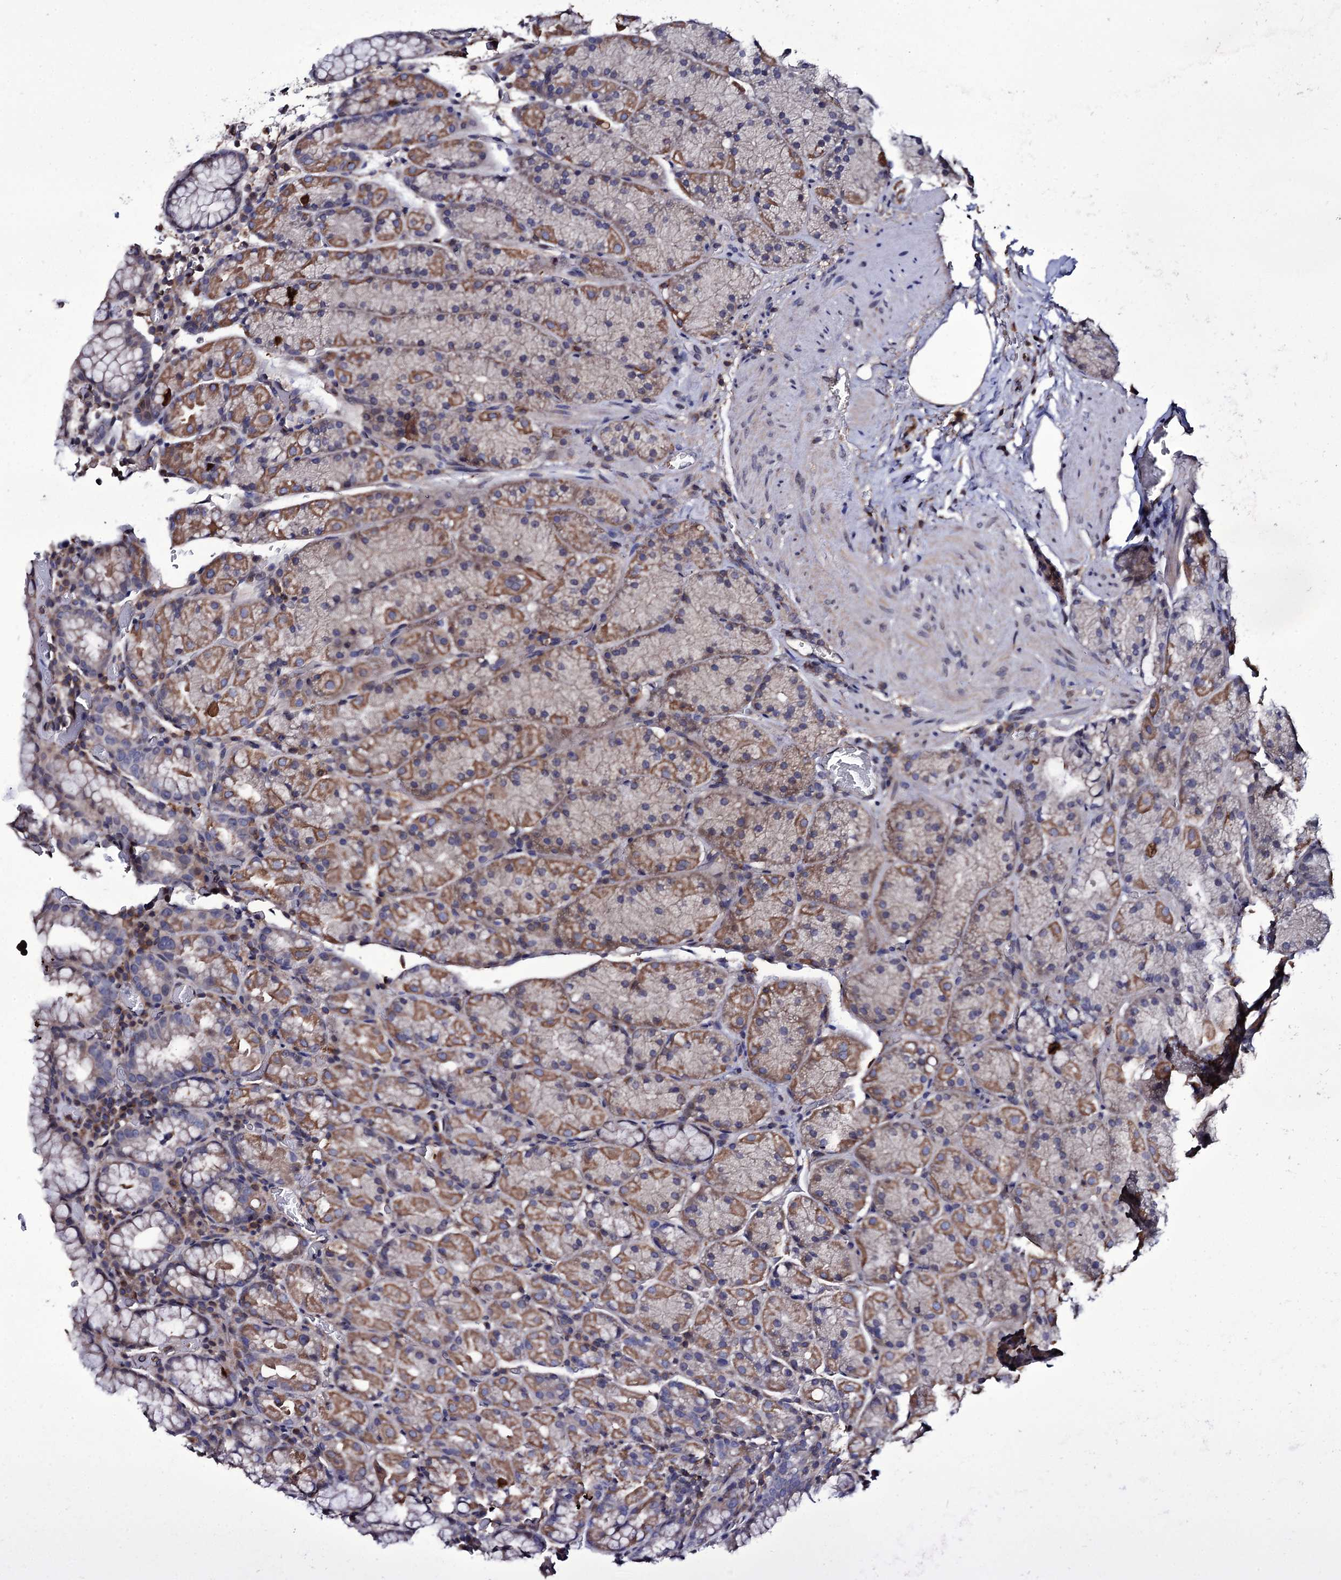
{"staining": {"intensity": "moderate", "quantity": ">75%", "location": "cytoplasmic/membranous"}, "tissue": "stomach", "cell_type": "Glandular cells", "image_type": "normal", "snomed": [{"axis": "morphology", "description": "Normal tissue, NOS"}, {"axis": "topography", "description": "Stomach, upper"}, {"axis": "topography", "description": "Stomach, lower"}], "caption": "This is an image of immunohistochemistry staining of unremarkable stomach, which shows moderate staining in the cytoplasmic/membranous of glandular cells.", "gene": "TTC23", "patient": {"sex": "male", "age": 80}}